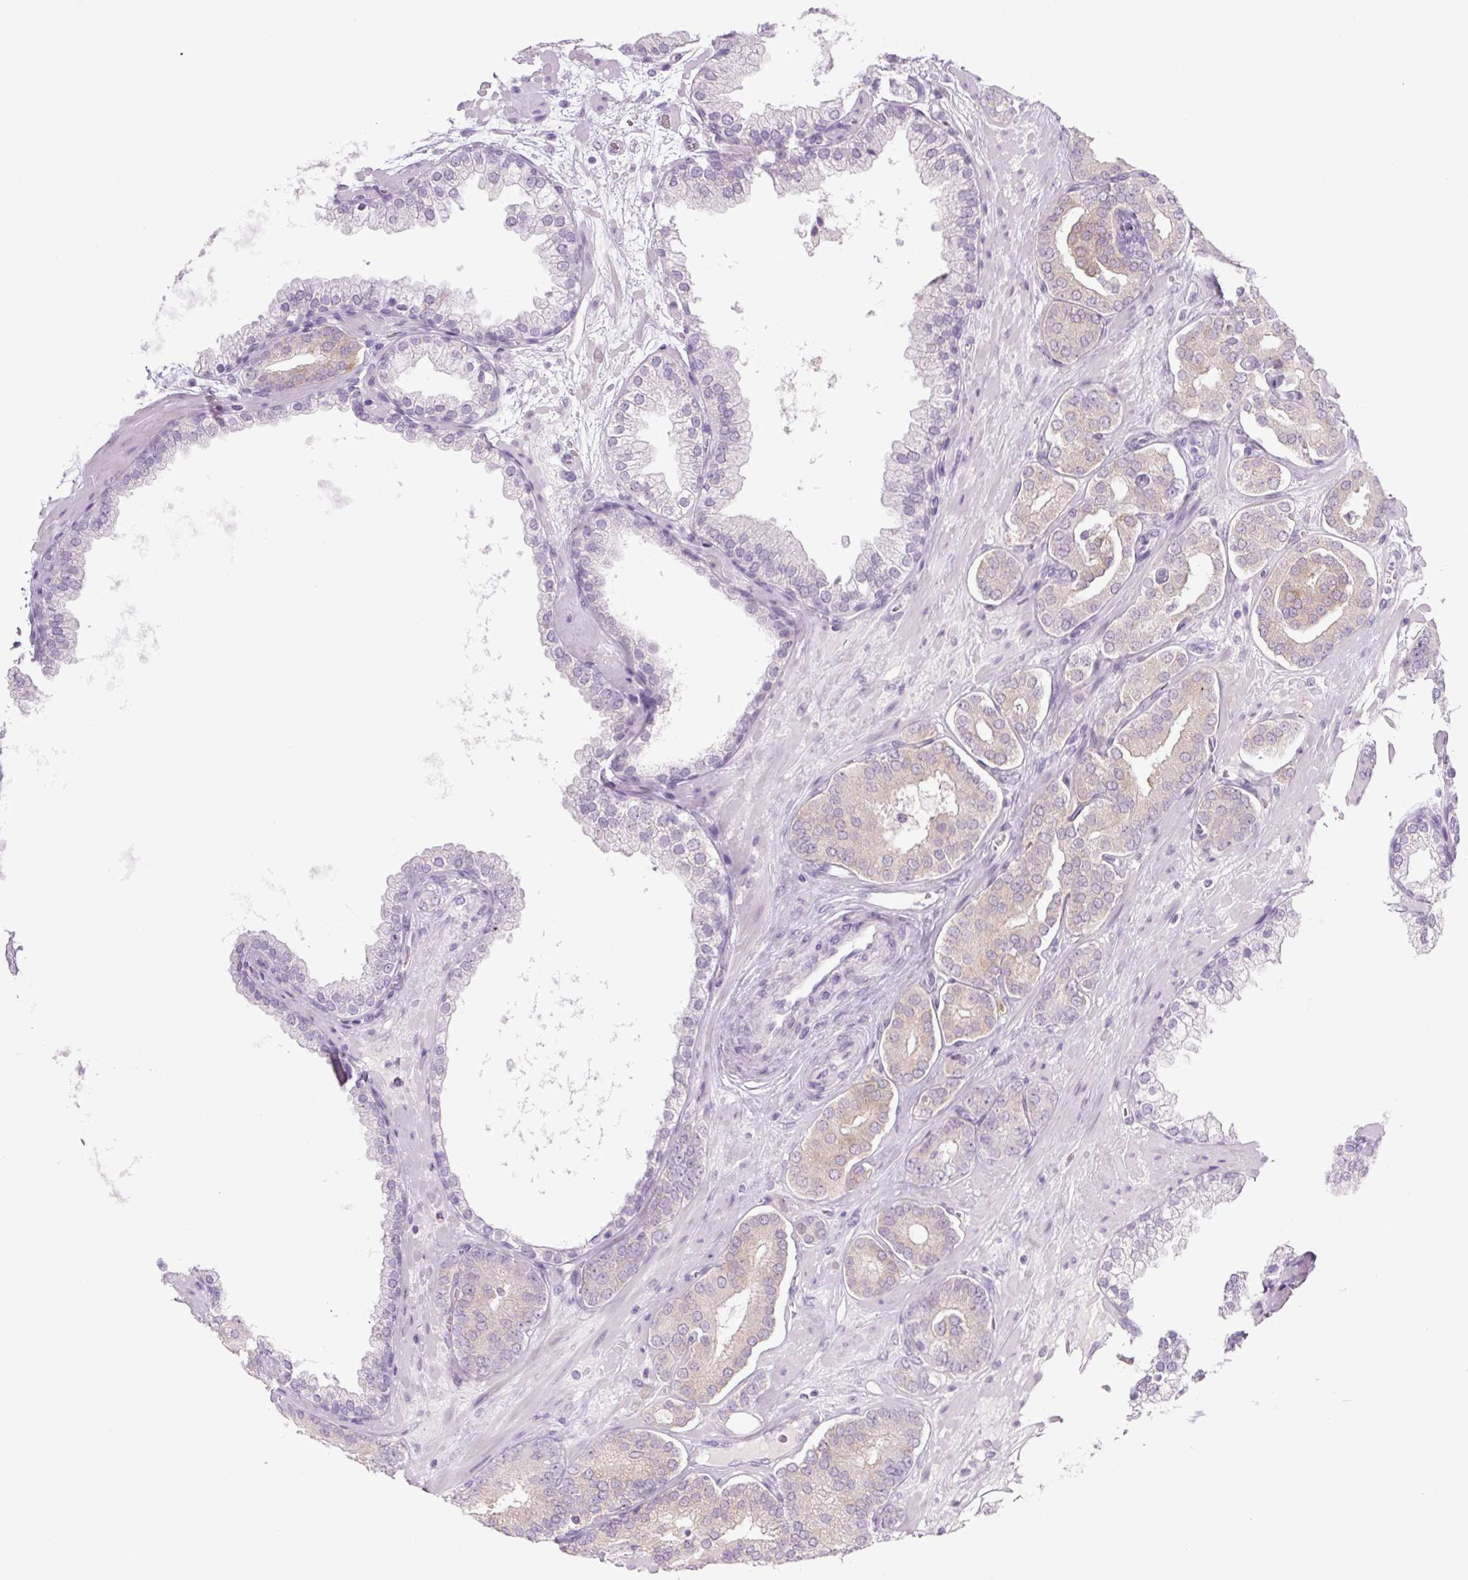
{"staining": {"intensity": "weak", "quantity": ">75%", "location": "cytoplasmic/membranous"}, "tissue": "prostate cancer", "cell_type": "Tumor cells", "image_type": "cancer", "snomed": [{"axis": "morphology", "description": "Adenocarcinoma, High grade"}, {"axis": "topography", "description": "Prostate"}], "caption": "Tumor cells exhibit low levels of weak cytoplasmic/membranous expression in about >75% of cells in human high-grade adenocarcinoma (prostate).", "gene": "COL9A2", "patient": {"sex": "male", "age": 66}}